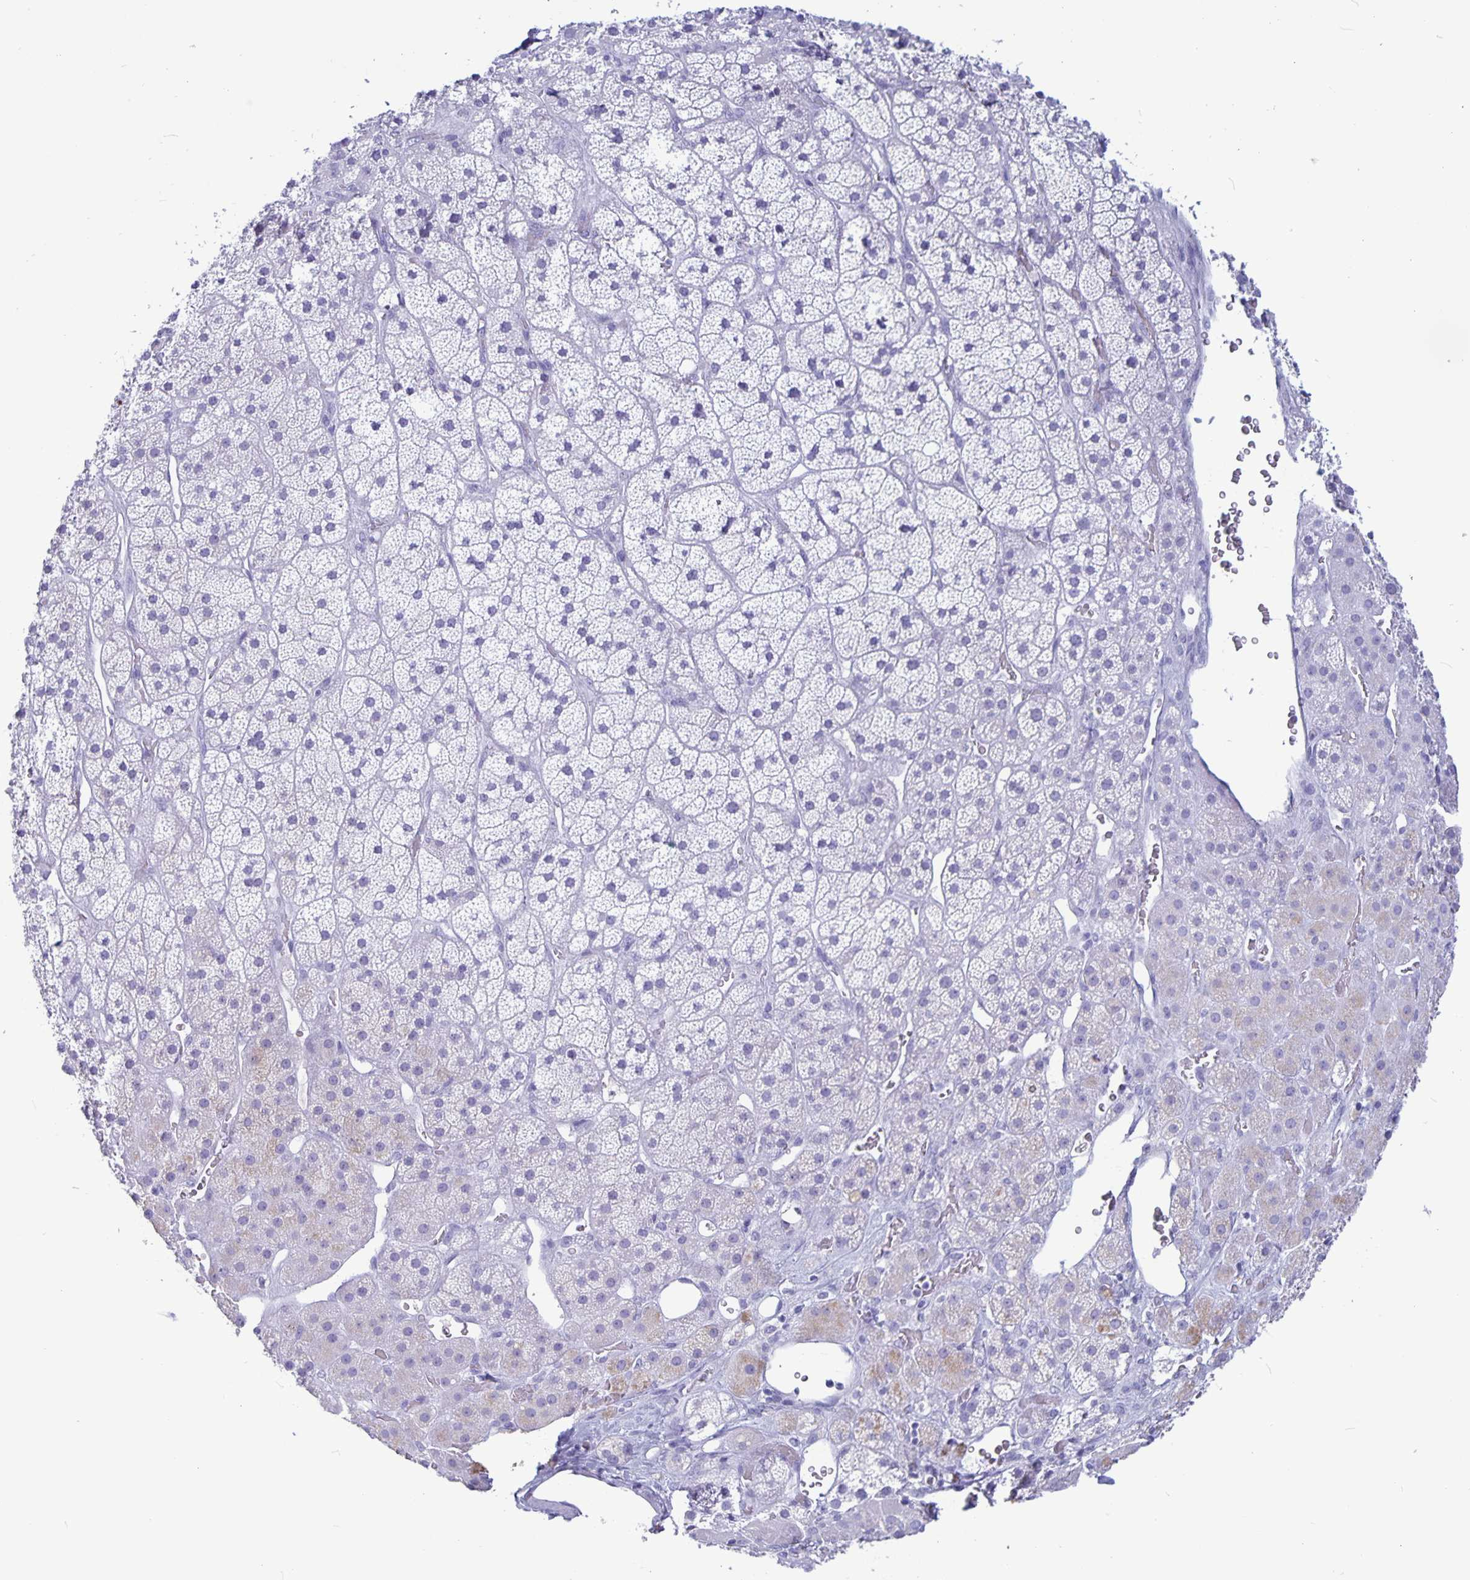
{"staining": {"intensity": "negative", "quantity": "none", "location": "none"}, "tissue": "adrenal gland", "cell_type": "Glandular cells", "image_type": "normal", "snomed": [{"axis": "morphology", "description": "Normal tissue, NOS"}, {"axis": "topography", "description": "Adrenal gland"}], "caption": "Protein analysis of benign adrenal gland shows no significant expression in glandular cells.", "gene": "BPIFA3", "patient": {"sex": "male", "age": 57}}